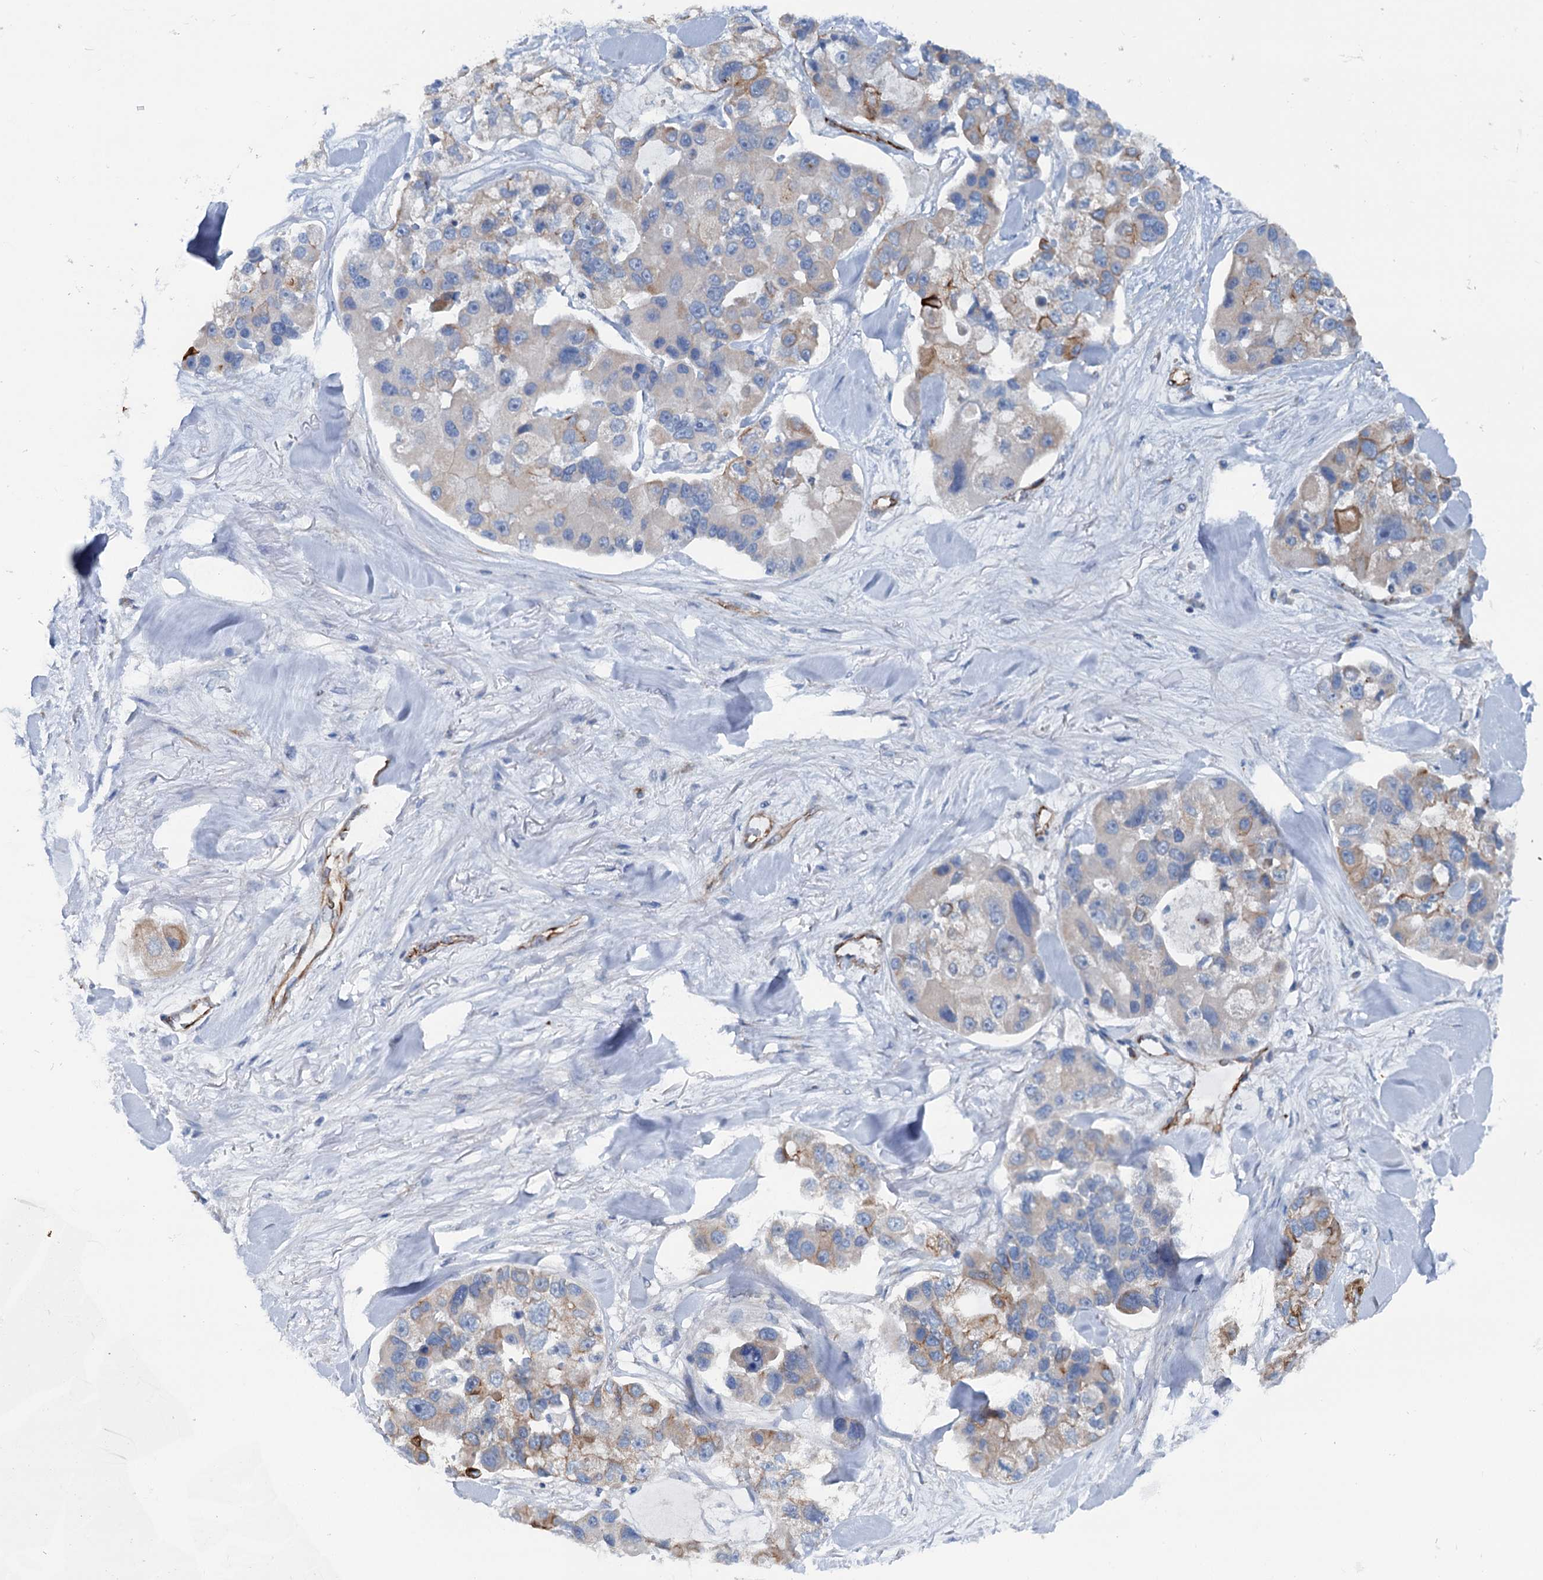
{"staining": {"intensity": "weak", "quantity": "<25%", "location": "cytoplasmic/membranous"}, "tissue": "lung cancer", "cell_type": "Tumor cells", "image_type": "cancer", "snomed": [{"axis": "morphology", "description": "Adenocarcinoma, NOS"}, {"axis": "topography", "description": "Lung"}], "caption": "This is an immunohistochemistry (IHC) photomicrograph of lung cancer (adenocarcinoma). There is no positivity in tumor cells.", "gene": "CALCOCO1", "patient": {"sex": "female", "age": 54}}